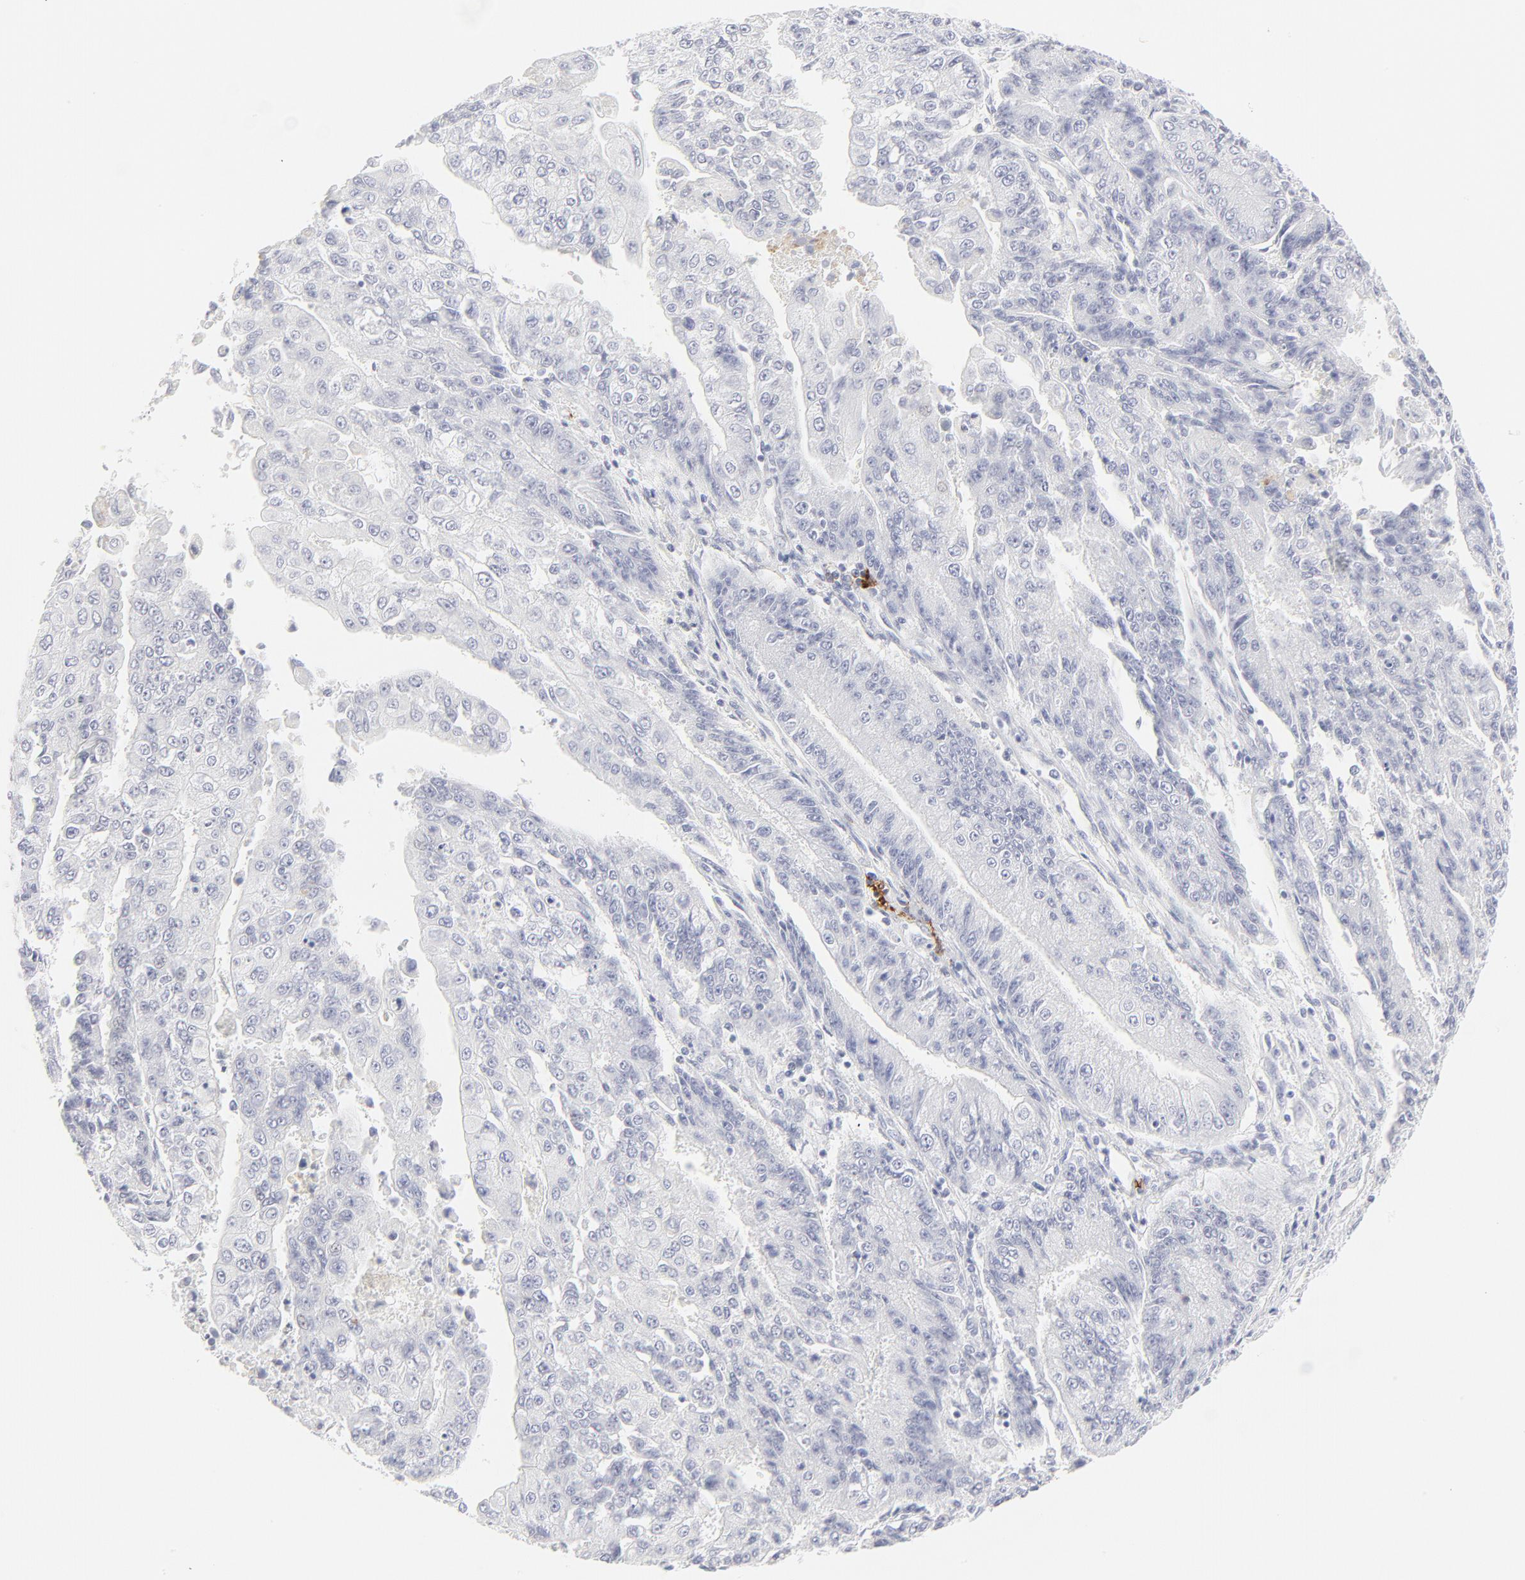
{"staining": {"intensity": "negative", "quantity": "none", "location": "none"}, "tissue": "endometrial cancer", "cell_type": "Tumor cells", "image_type": "cancer", "snomed": [{"axis": "morphology", "description": "Adenocarcinoma, NOS"}, {"axis": "topography", "description": "Endometrium"}], "caption": "IHC image of human endometrial cancer (adenocarcinoma) stained for a protein (brown), which shows no expression in tumor cells.", "gene": "CCR7", "patient": {"sex": "female", "age": 75}}